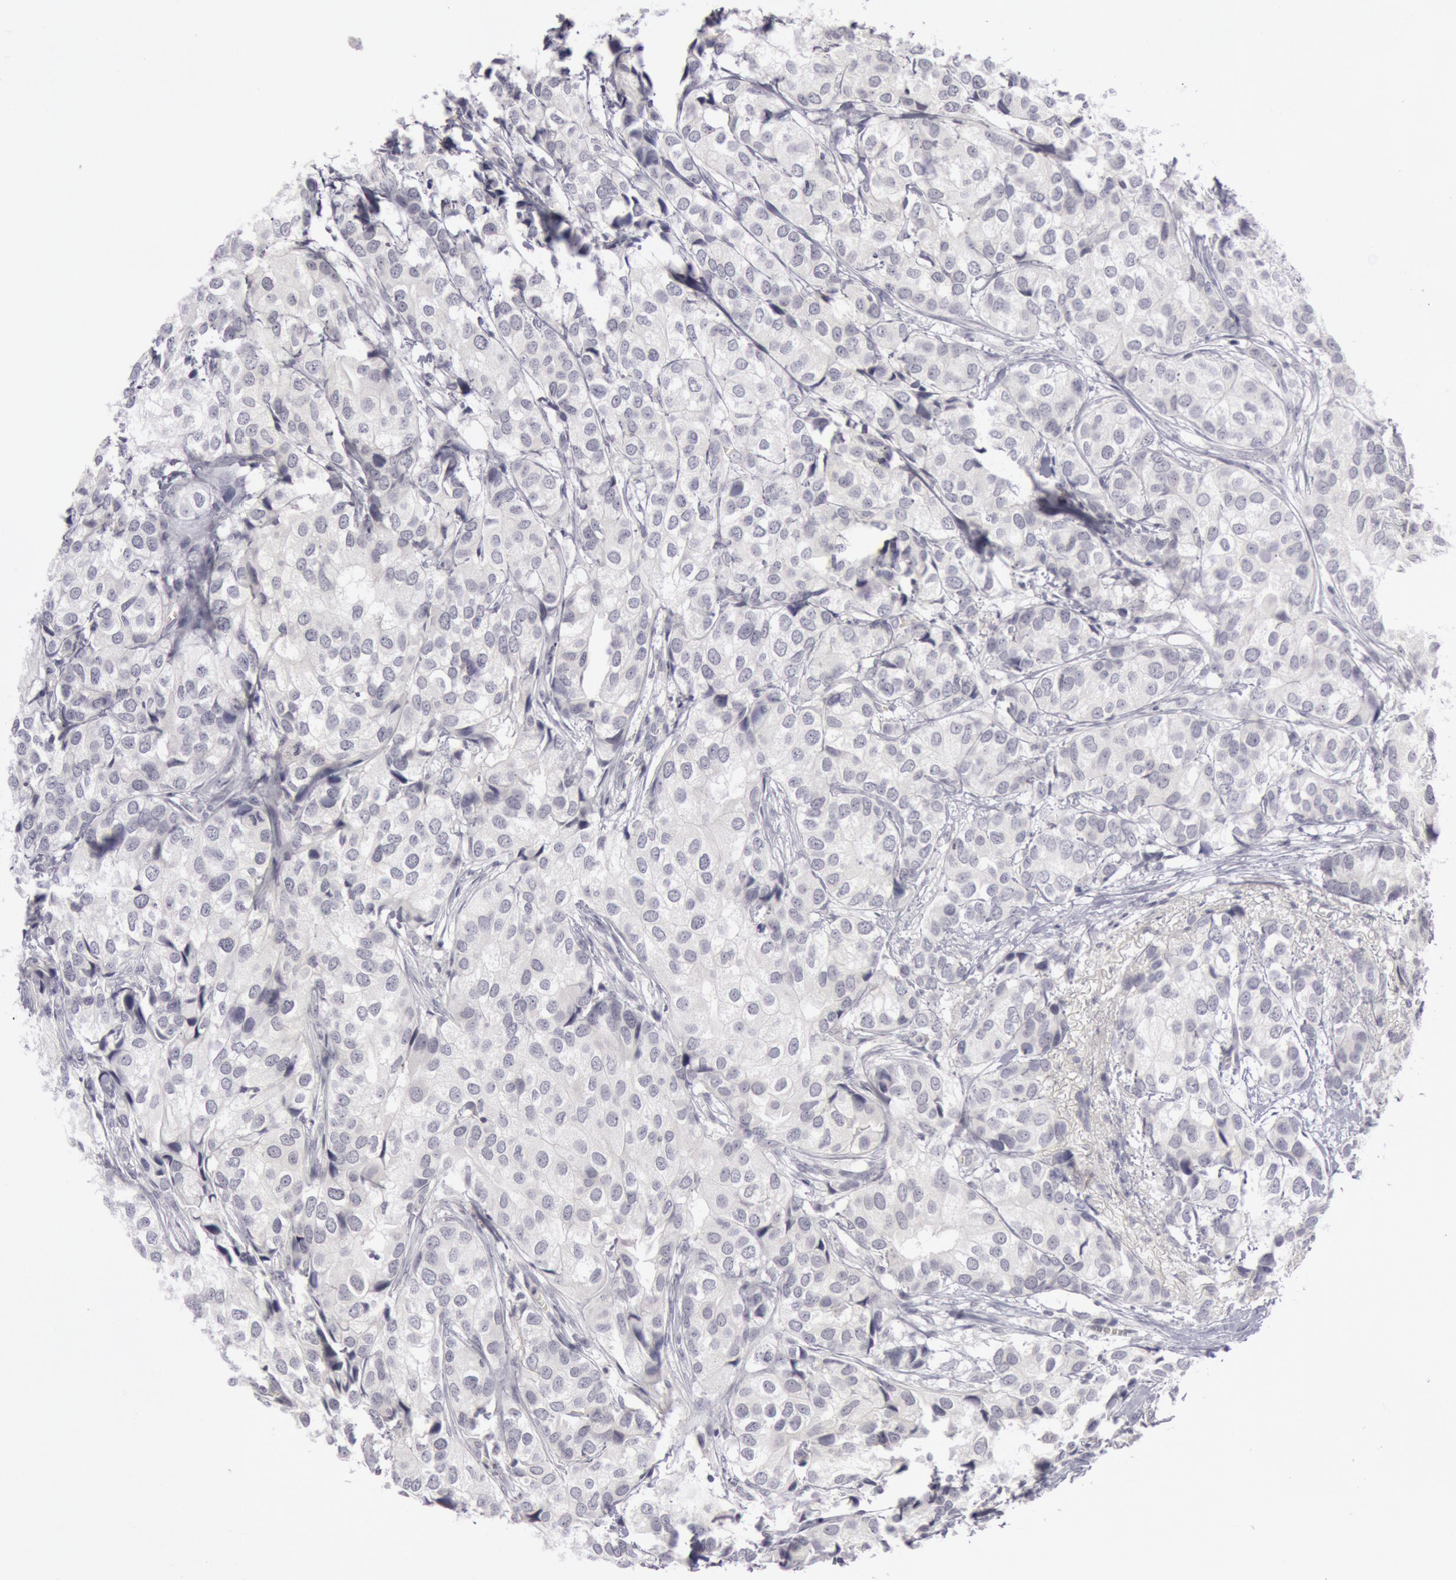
{"staining": {"intensity": "negative", "quantity": "none", "location": "none"}, "tissue": "breast cancer", "cell_type": "Tumor cells", "image_type": "cancer", "snomed": [{"axis": "morphology", "description": "Duct carcinoma"}, {"axis": "topography", "description": "Breast"}], "caption": "This histopathology image is of infiltrating ductal carcinoma (breast) stained with immunohistochemistry (IHC) to label a protein in brown with the nuclei are counter-stained blue. There is no staining in tumor cells.", "gene": "KRT16", "patient": {"sex": "female", "age": 68}}